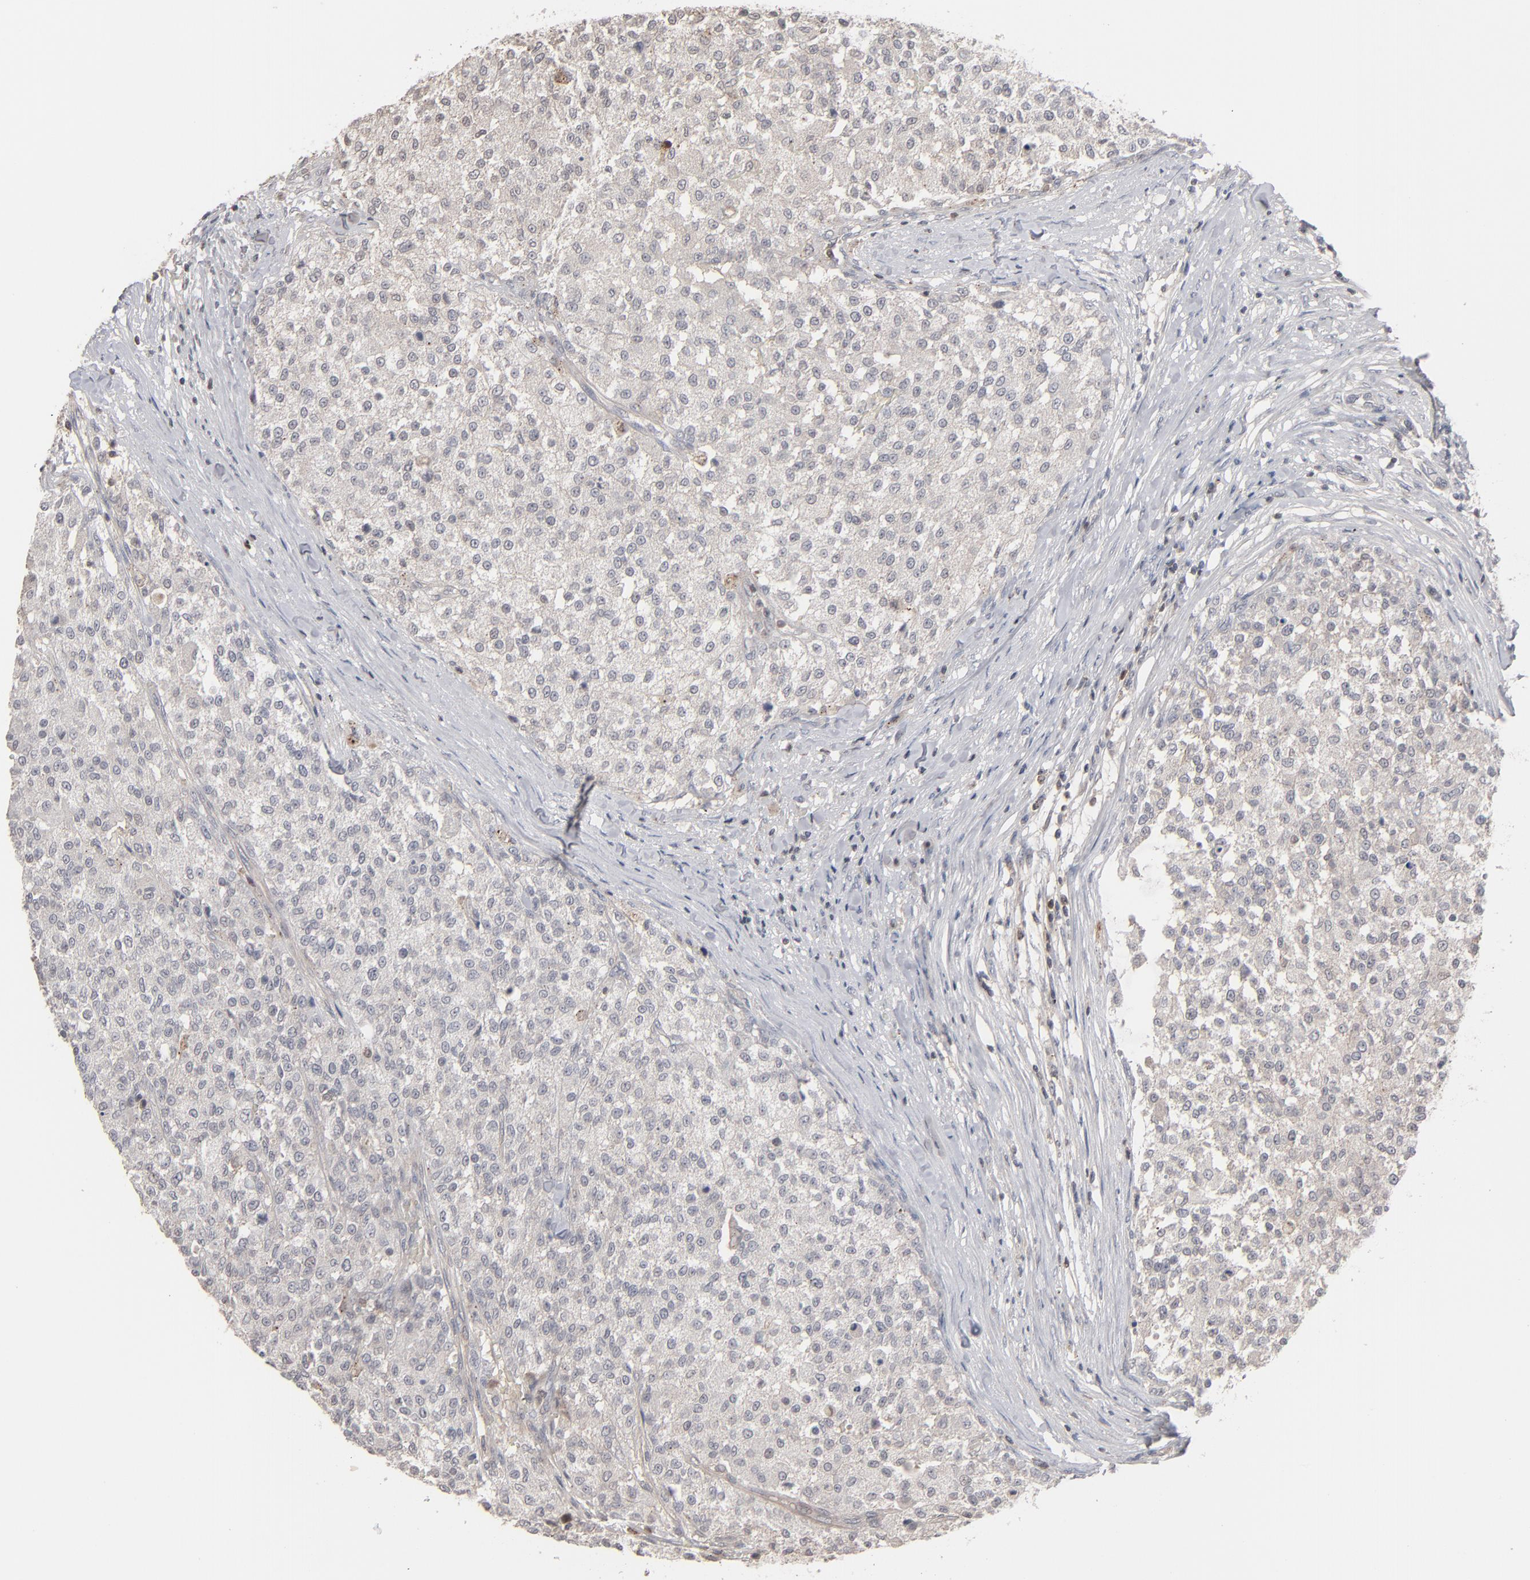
{"staining": {"intensity": "moderate", "quantity": ">75%", "location": "cytoplasmic/membranous"}, "tissue": "testis cancer", "cell_type": "Tumor cells", "image_type": "cancer", "snomed": [{"axis": "morphology", "description": "Seminoma, NOS"}, {"axis": "topography", "description": "Testis"}], "caption": "High-power microscopy captured an IHC micrograph of testis cancer (seminoma), revealing moderate cytoplasmic/membranous positivity in approximately >75% of tumor cells. The staining was performed using DAB (3,3'-diaminobenzidine) to visualize the protein expression in brown, while the nuclei were stained in blue with hematoxylin (Magnification: 20x).", "gene": "STAT4", "patient": {"sex": "male", "age": 59}}